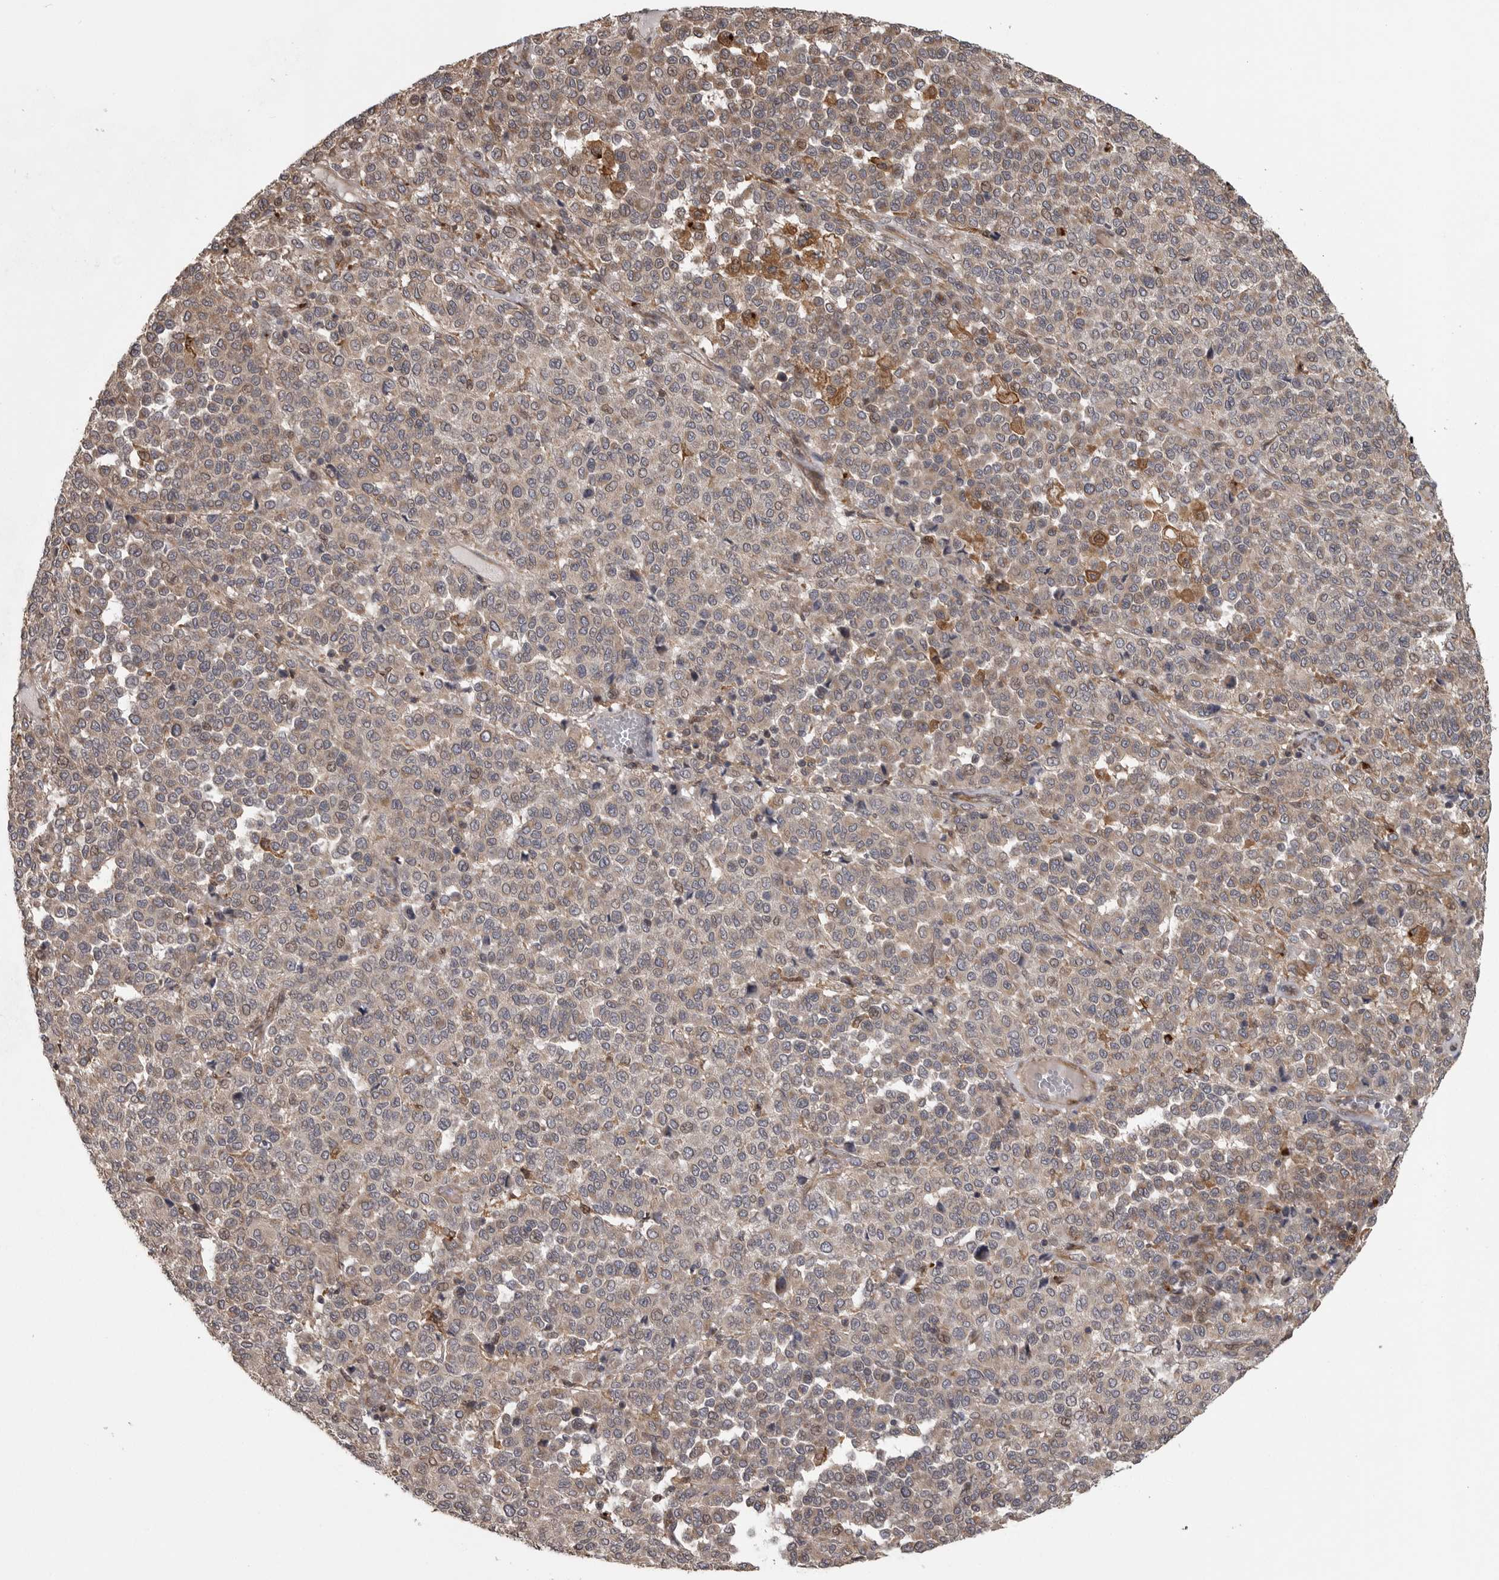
{"staining": {"intensity": "weak", "quantity": "<25%", "location": "cytoplasmic/membranous"}, "tissue": "melanoma", "cell_type": "Tumor cells", "image_type": "cancer", "snomed": [{"axis": "morphology", "description": "Malignant melanoma, Metastatic site"}, {"axis": "topography", "description": "Pancreas"}], "caption": "The histopathology image shows no significant staining in tumor cells of malignant melanoma (metastatic site). (DAB IHC with hematoxylin counter stain).", "gene": "ZNRF1", "patient": {"sex": "female", "age": 30}}